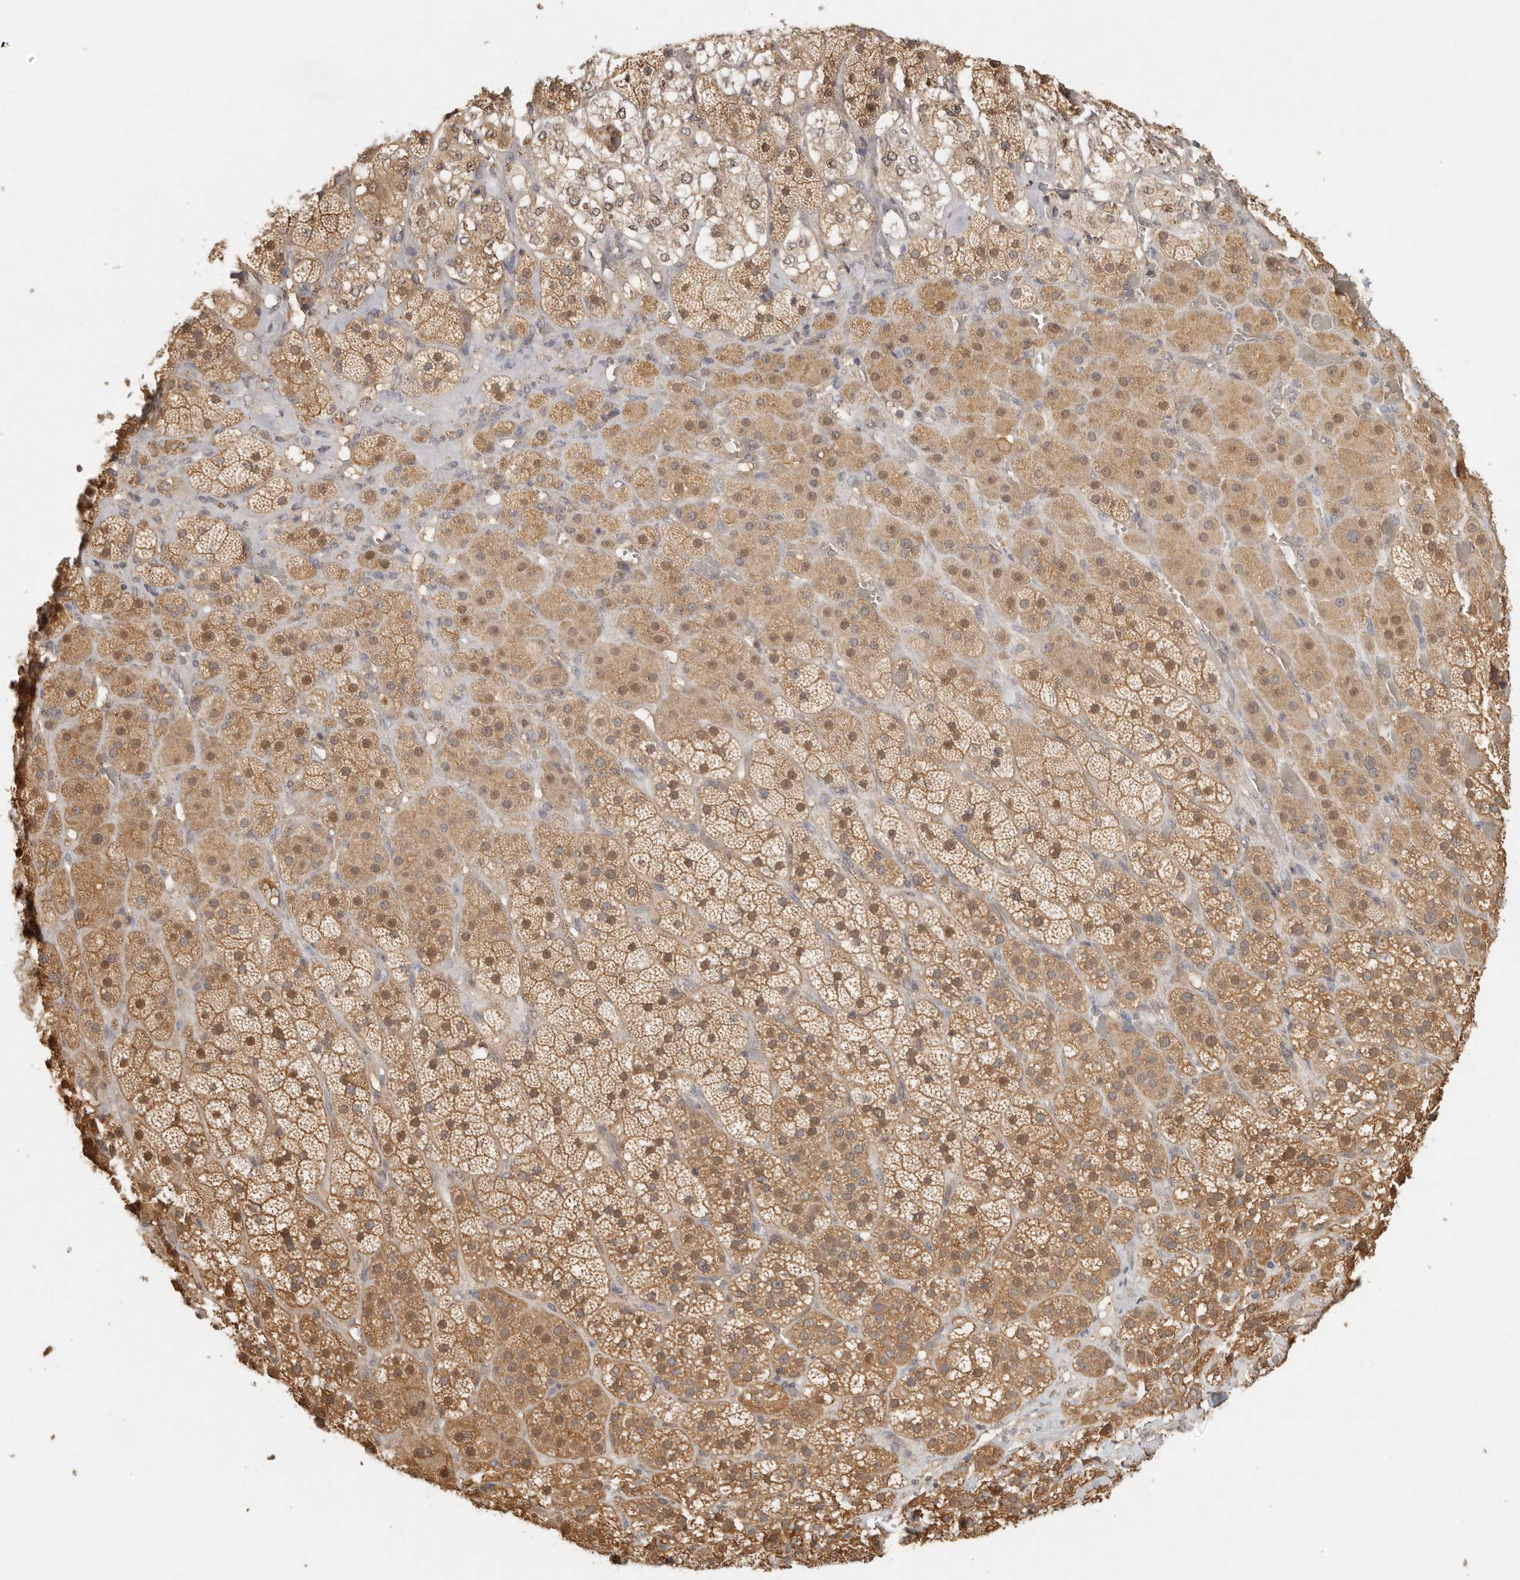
{"staining": {"intensity": "moderate", "quantity": ">75%", "location": "cytoplasmic/membranous"}, "tissue": "adrenal gland", "cell_type": "Glandular cells", "image_type": "normal", "snomed": [{"axis": "morphology", "description": "Normal tissue, NOS"}, {"axis": "topography", "description": "Adrenal gland"}], "caption": "Benign adrenal gland reveals moderate cytoplasmic/membranous staining in approximately >75% of glandular cells.", "gene": "PSMA5", "patient": {"sex": "male", "age": 57}}